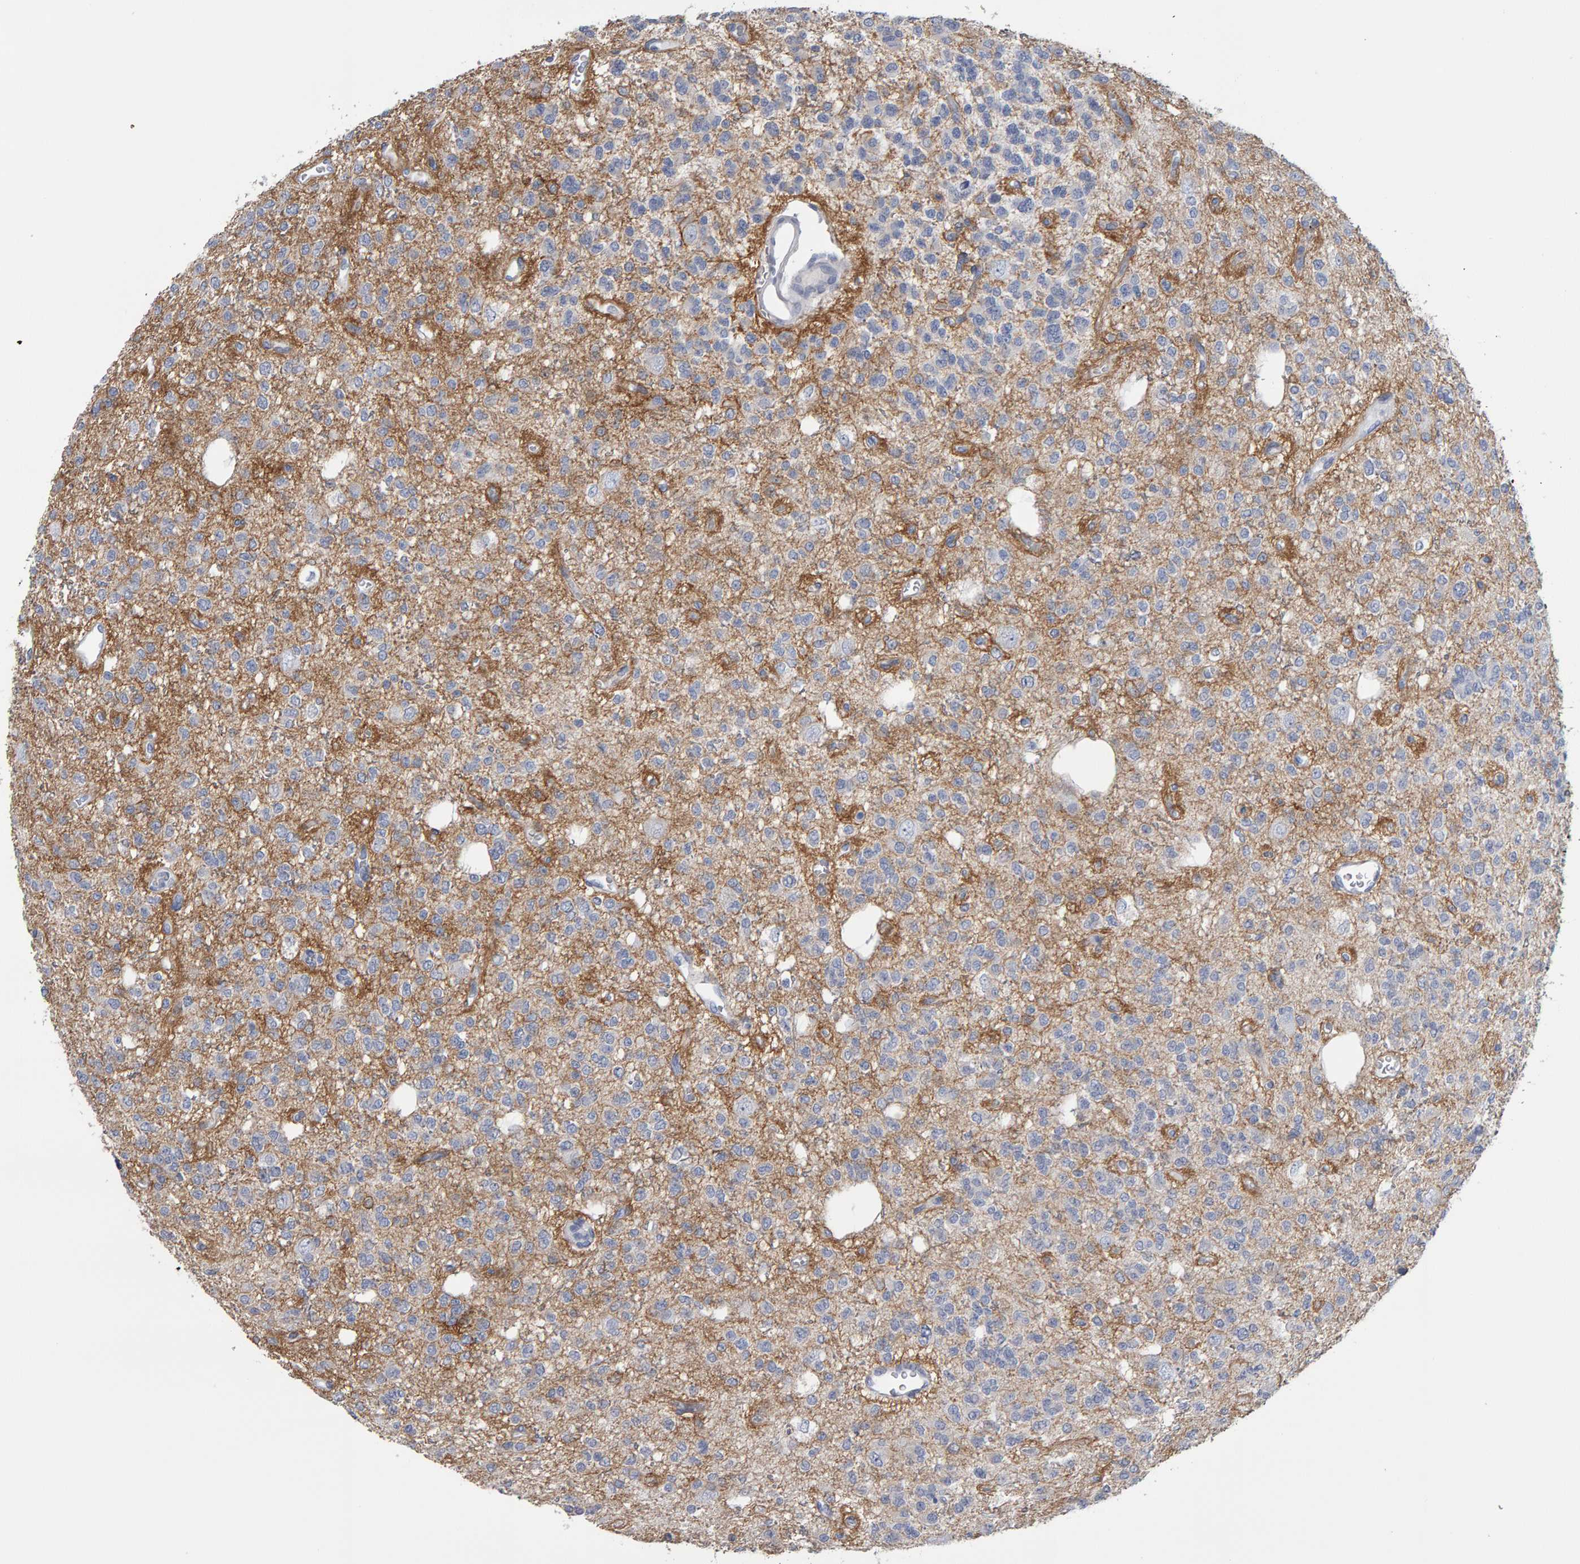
{"staining": {"intensity": "negative", "quantity": "none", "location": "none"}, "tissue": "glioma", "cell_type": "Tumor cells", "image_type": "cancer", "snomed": [{"axis": "morphology", "description": "Glioma, malignant, Low grade"}, {"axis": "topography", "description": "Brain"}], "caption": "IHC photomicrograph of neoplastic tissue: human malignant glioma (low-grade) stained with DAB (3,3'-diaminobenzidine) reveals no significant protein staining in tumor cells.", "gene": "CD38", "patient": {"sex": "male", "age": 38}}